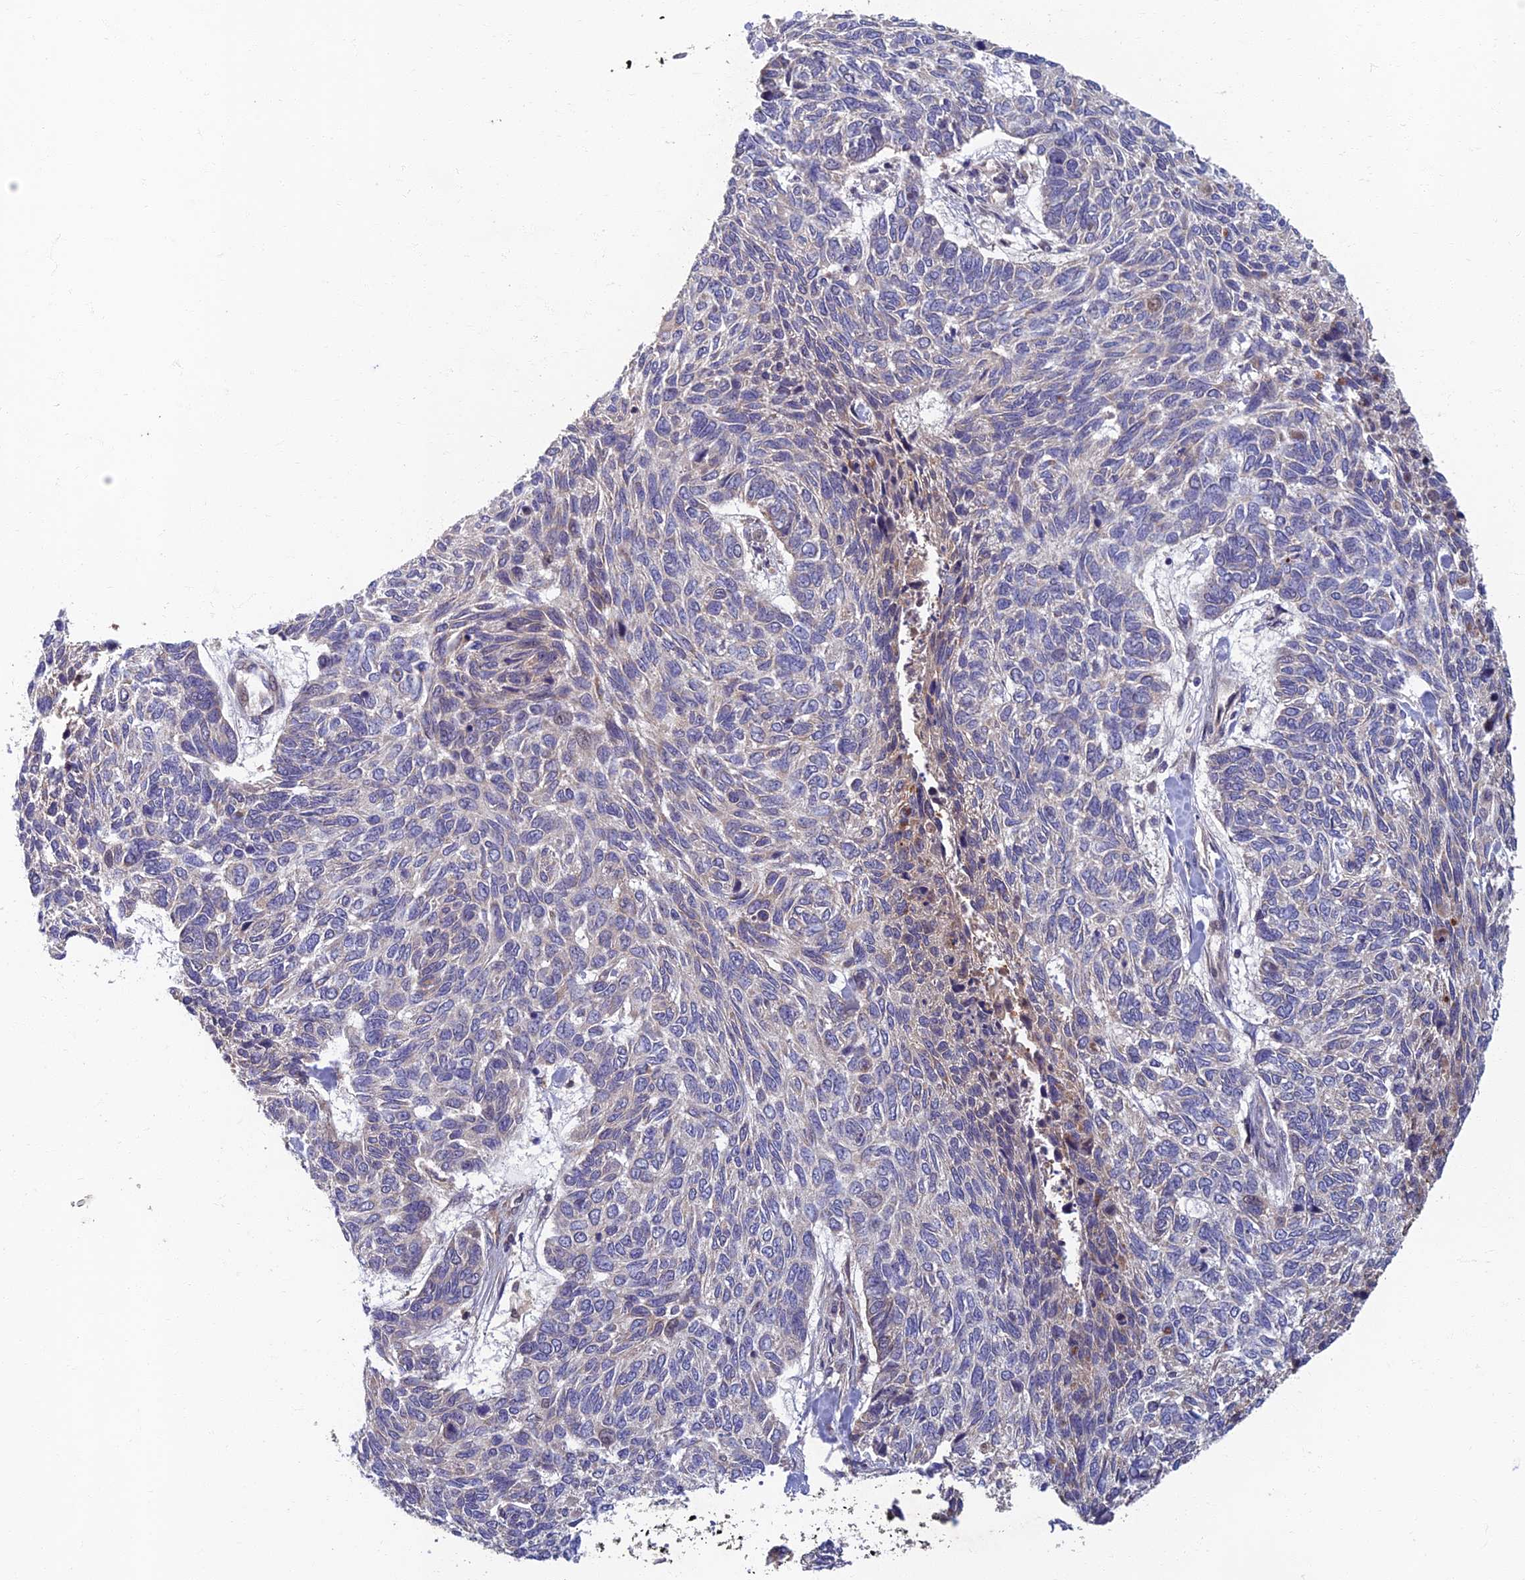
{"staining": {"intensity": "negative", "quantity": "none", "location": "none"}, "tissue": "skin cancer", "cell_type": "Tumor cells", "image_type": "cancer", "snomed": [{"axis": "morphology", "description": "Basal cell carcinoma"}, {"axis": "topography", "description": "Skin"}], "caption": "High magnification brightfield microscopy of skin basal cell carcinoma stained with DAB (3,3'-diaminobenzidine) (brown) and counterstained with hematoxylin (blue): tumor cells show no significant staining. Nuclei are stained in blue.", "gene": "SOGA1", "patient": {"sex": "female", "age": 65}}